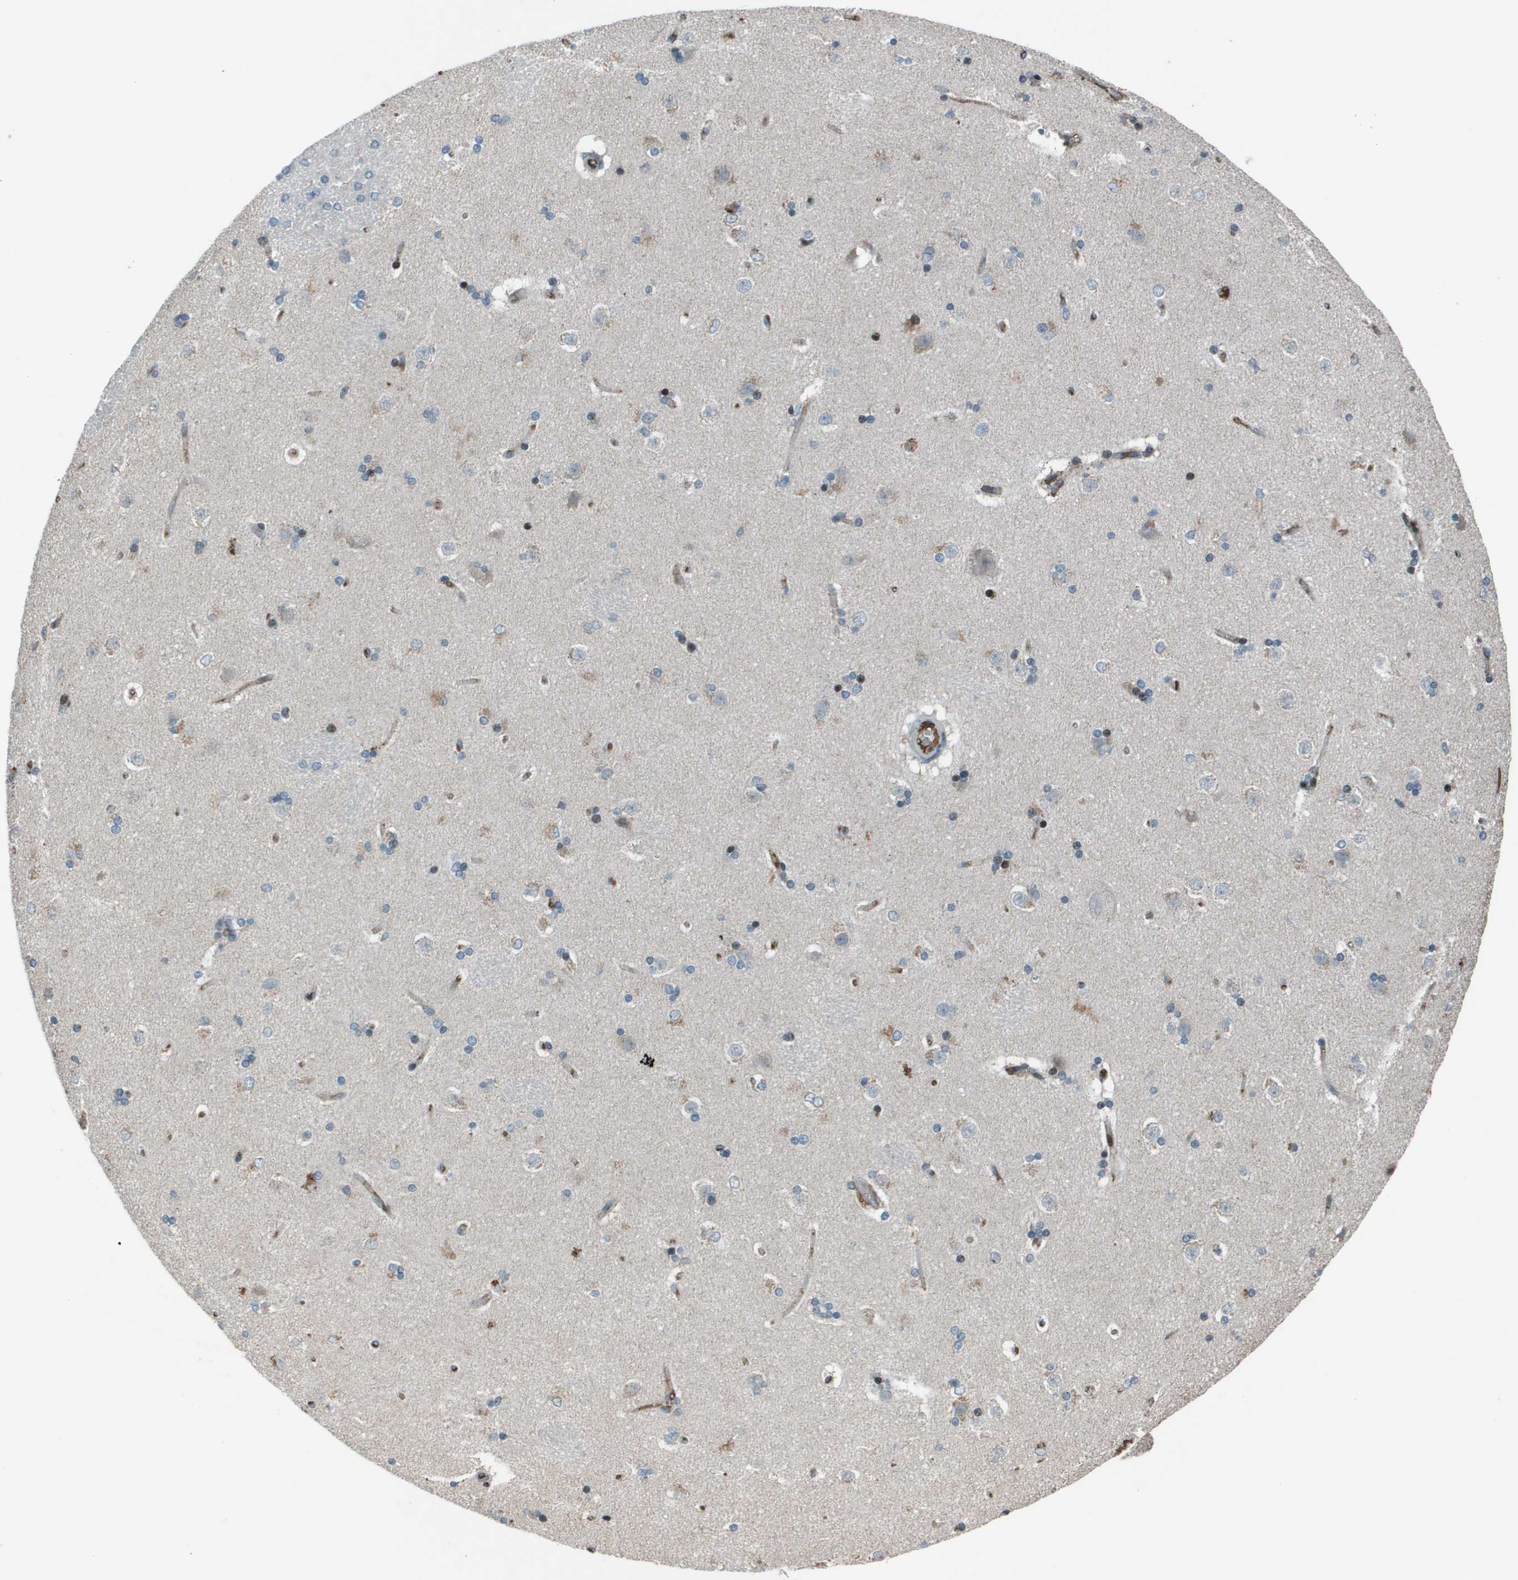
{"staining": {"intensity": "moderate", "quantity": "<25%", "location": "nuclear"}, "tissue": "caudate", "cell_type": "Glial cells", "image_type": "normal", "snomed": [{"axis": "morphology", "description": "Normal tissue, NOS"}, {"axis": "topography", "description": "Lateral ventricle wall"}], "caption": "This histopathology image demonstrates unremarkable caudate stained with immunohistochemistry to label a protein in brown. The nuclear of glial cells show moderate positivity for the protein. Nuclei are counter-stained blue.", "gene": "CXCL12", "patient": {"sex": "female", "age": 19}}